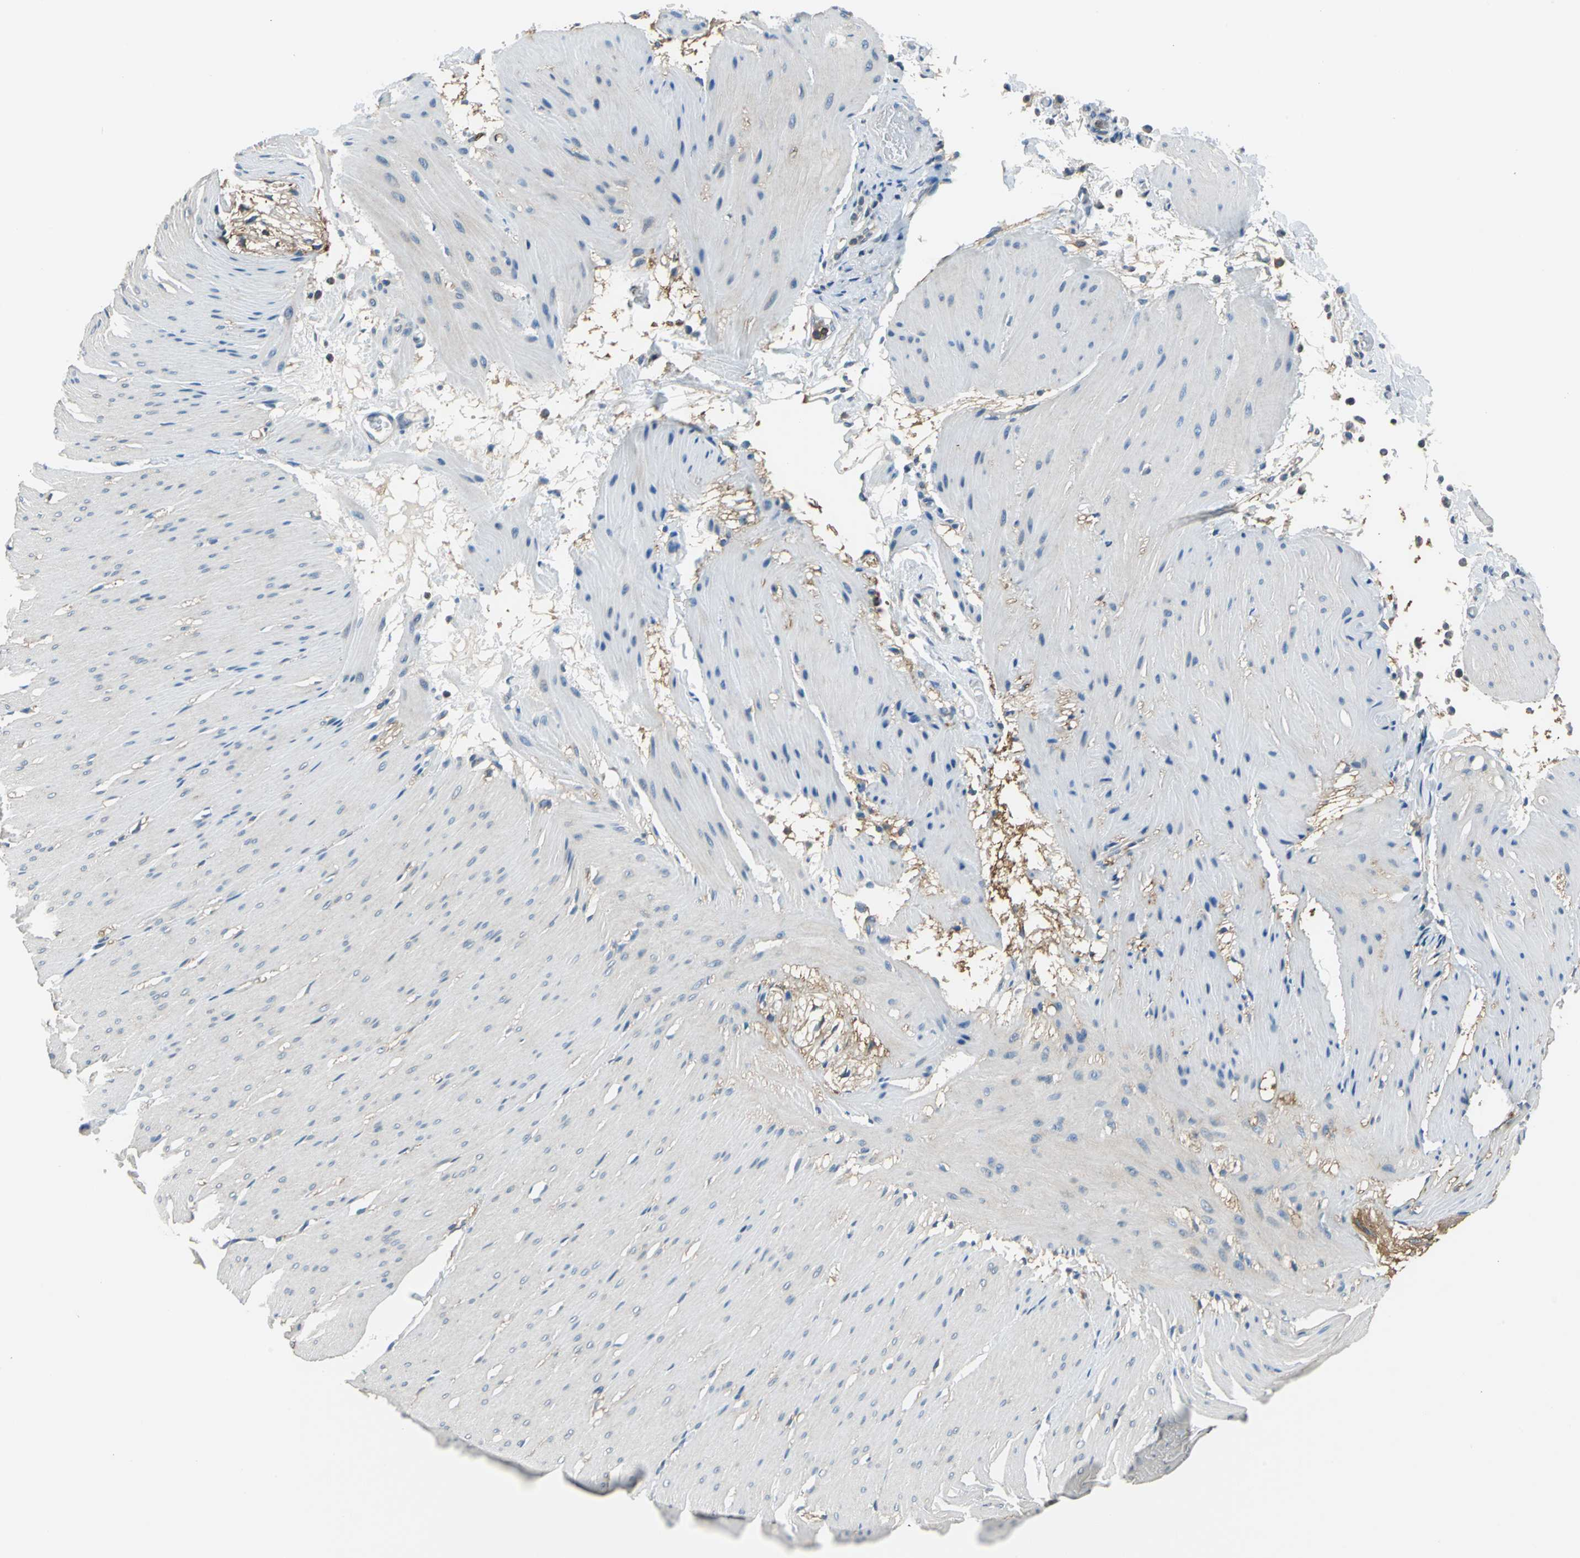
{"staining": {"intensity": "negative", "quantity": "none", "location": "none"}, "tissue": "smooth muscle", "cell_type": "Smooth muscle cells", "image_type": "normal", "snomed": [{"axis": "morphology", "description": "Normal tissue, NOS"}, {"axis": "topography", "description": "Smooth muscle"}, {"axis": "topography", "description": "Colon"}], "caption": "Immunohistochemical staining of normal human smooth muscle demonstrates no significant positivity in smooth muscle cells. (Brightfield microscopy of DAB (3,3'-diaminobenzidine) immunohistochemistry (IHC) at high magnification).", "gene": "PRKCA", "patient": {"sex": "male", "age": 67}}